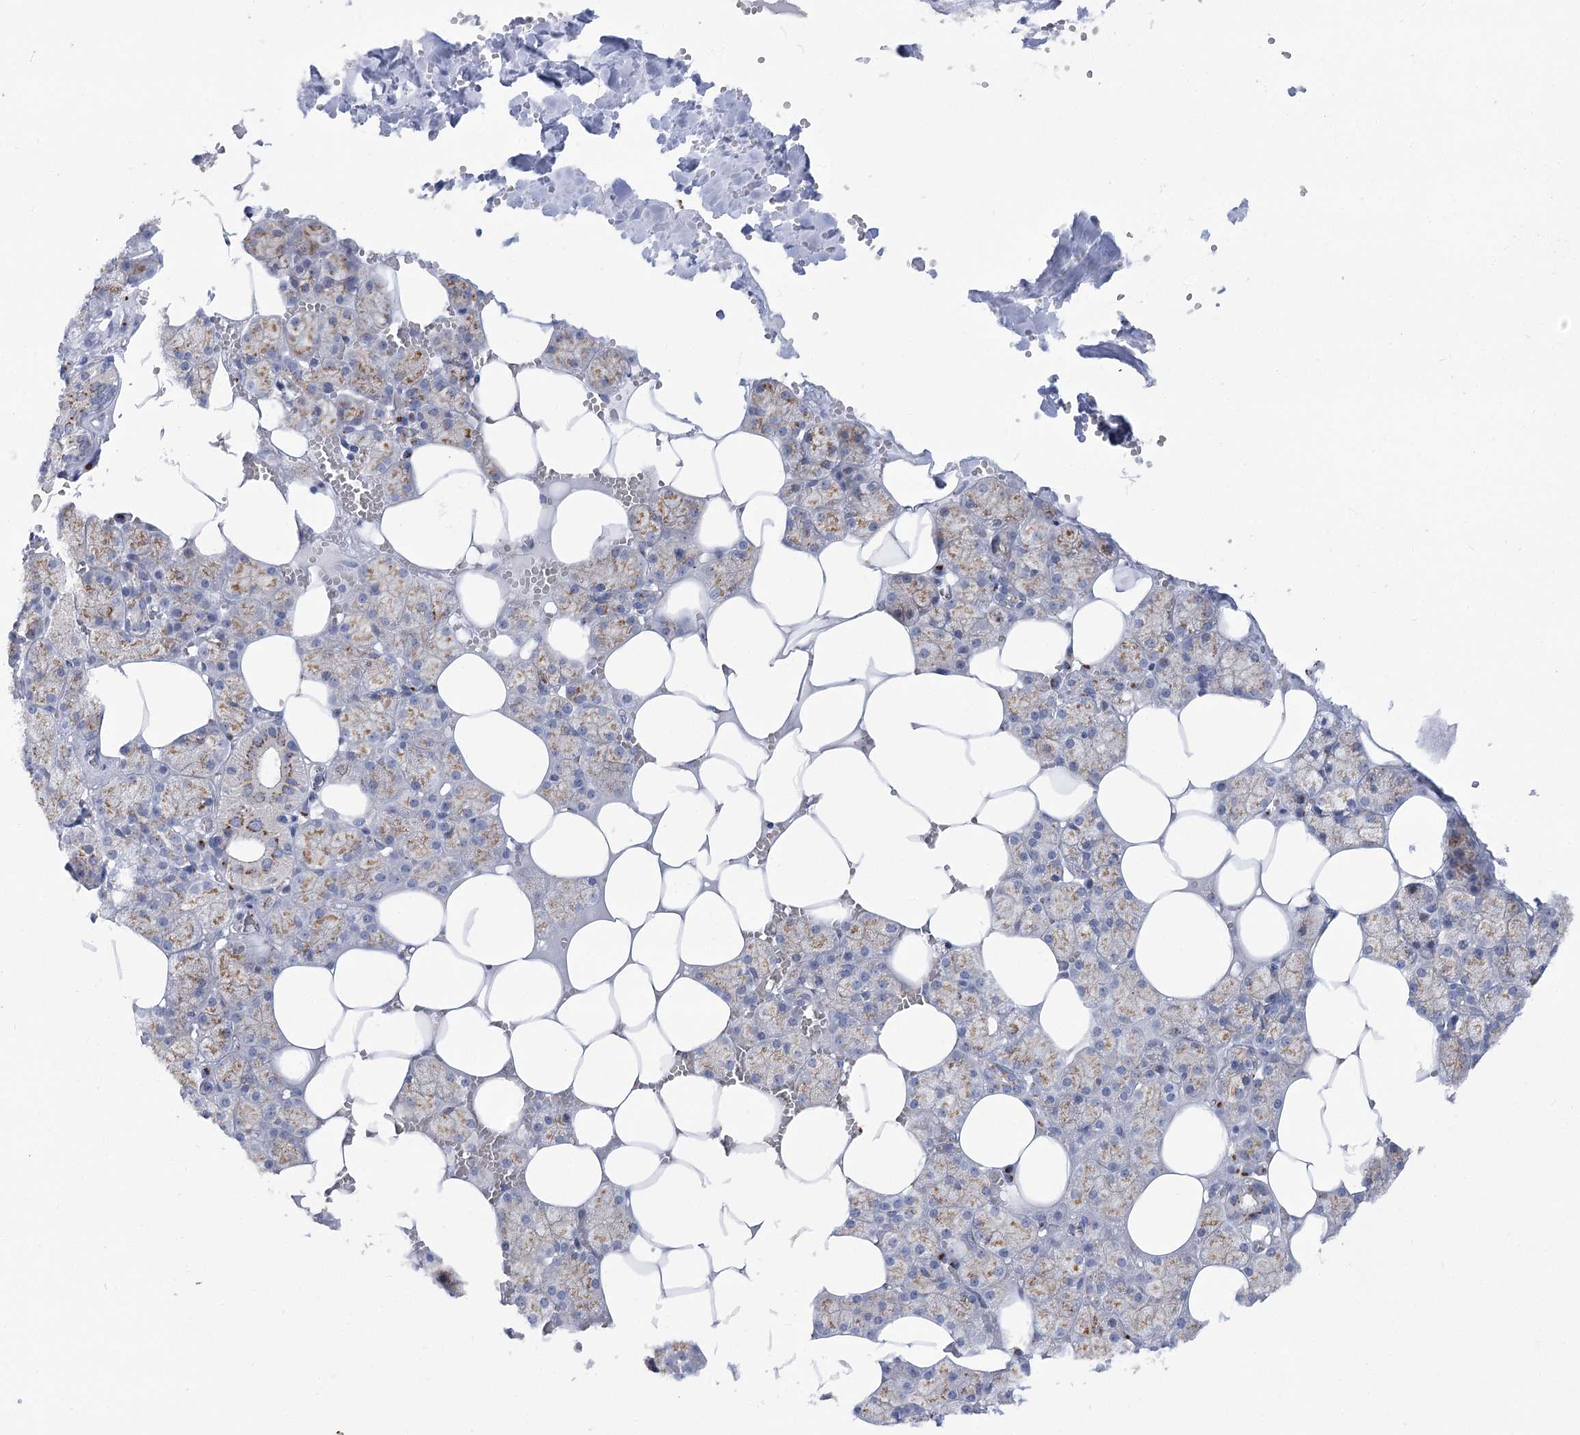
{"staining": {"intensity": "moderate", "quantity": "25%-75%", "location": "cytoplasmic/membranous"}, "tissue": "salivary gland", "cell_type": "Glandular cells", "image_type": "normal", "snomed": [{"axis": "morphology", "description": "Normal tissue, NOS"}, {"axis": "topography", "description": "Salivary gland"}], "caption": "Salivary gland stained with DAB (3,3'-diaminobenzidine) immunohistochemistry displays medium levels of moderate cytoplasmic/membranous positivity in about 25%-75% of glandular cells. (Brightfield microscopy of DAB IHC at high magnification).", "gene": "TMEM165", "patient": {"sex": "male", "age": 62}}